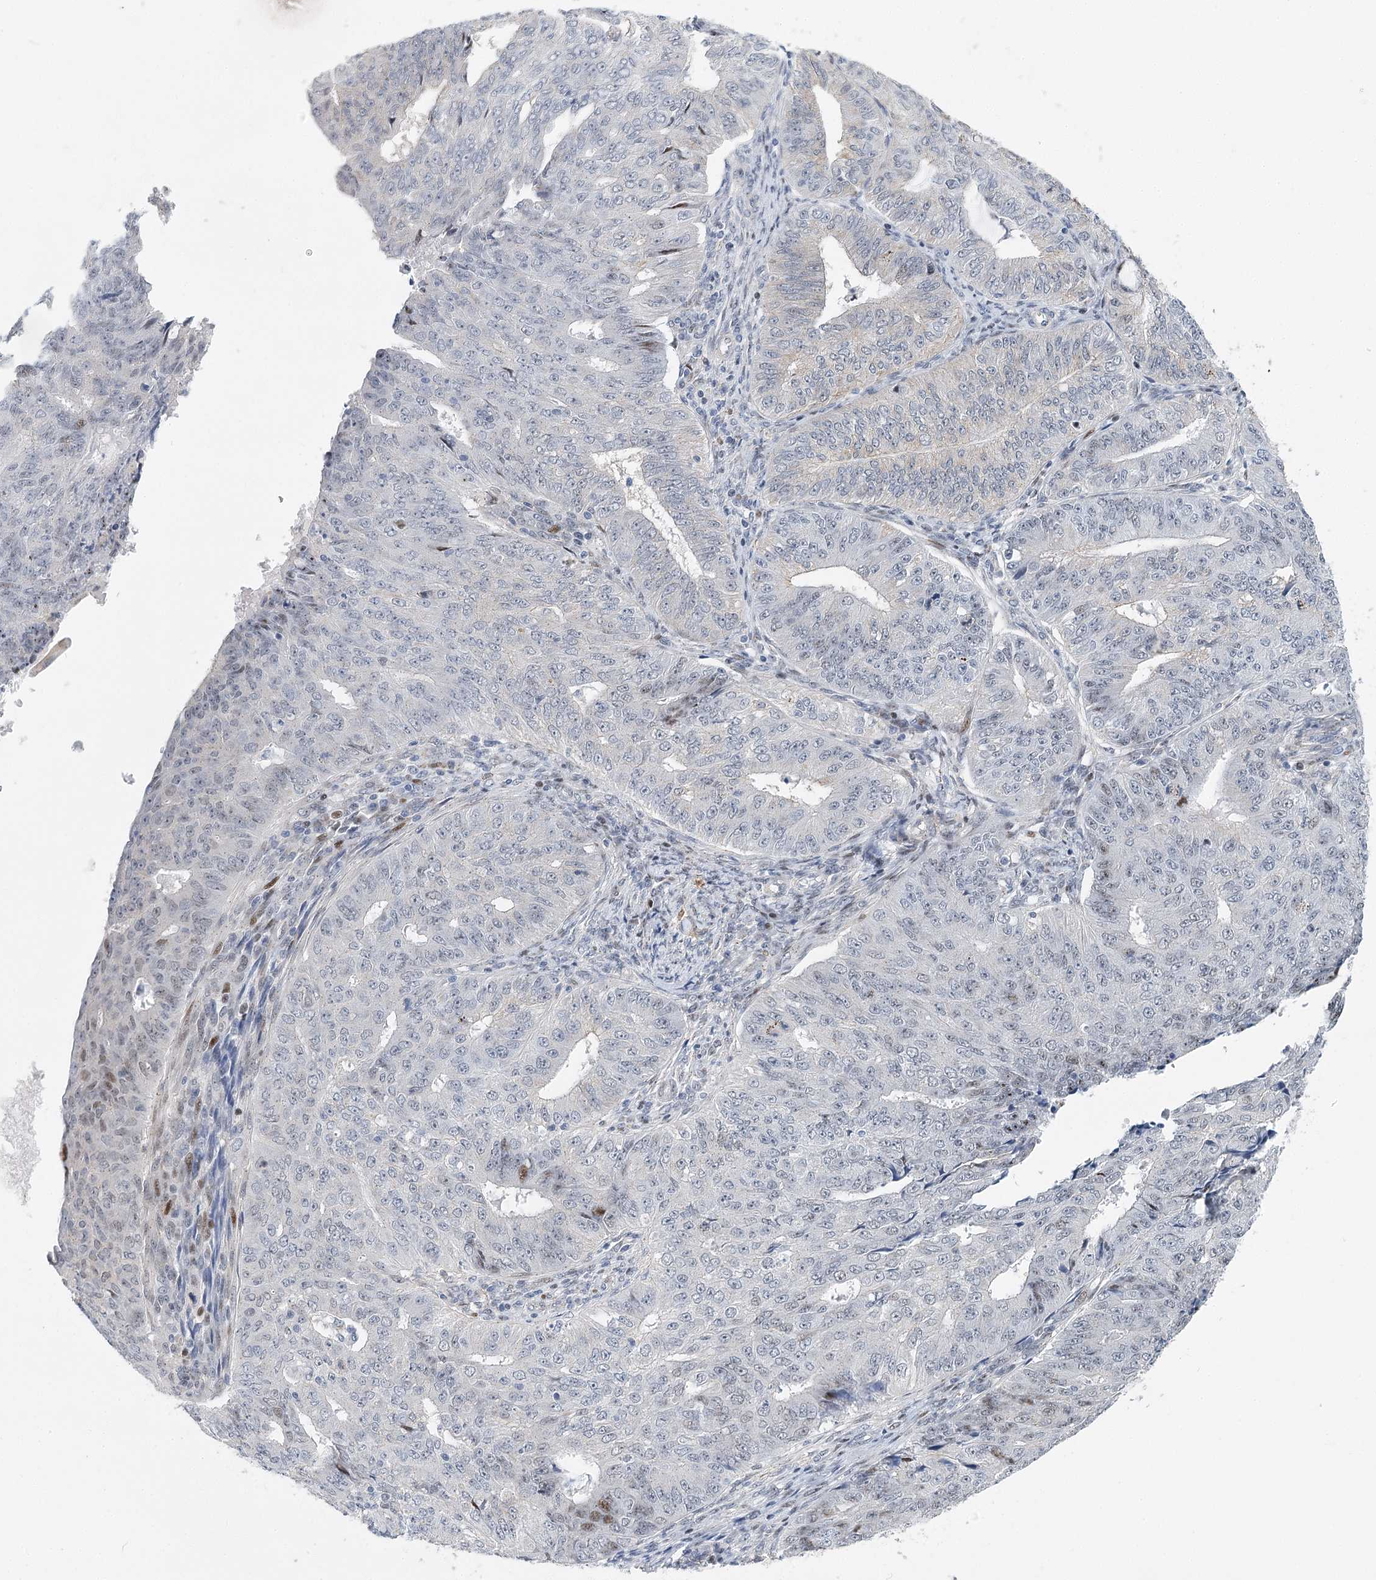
{"staining": {"intensity": "weak", "quantity": "<25%", "location": "nuclear"}, "tissue": "endometrial cancer", "cell_type": "Tumor cells", "image_type": "cancer", "snomed": [{"axis": "morphology", "description": "Adenocarcinoma, NOS"}, {"axis": "topography", "description": "Endometrium"}], "caption": "A photomicrograph of endometrial adenocarcinoma stained for a protein shows no brown staining in tumor cells.", "gene": "CAMTA1", "patient": {"sex": "female", "age": 32}}